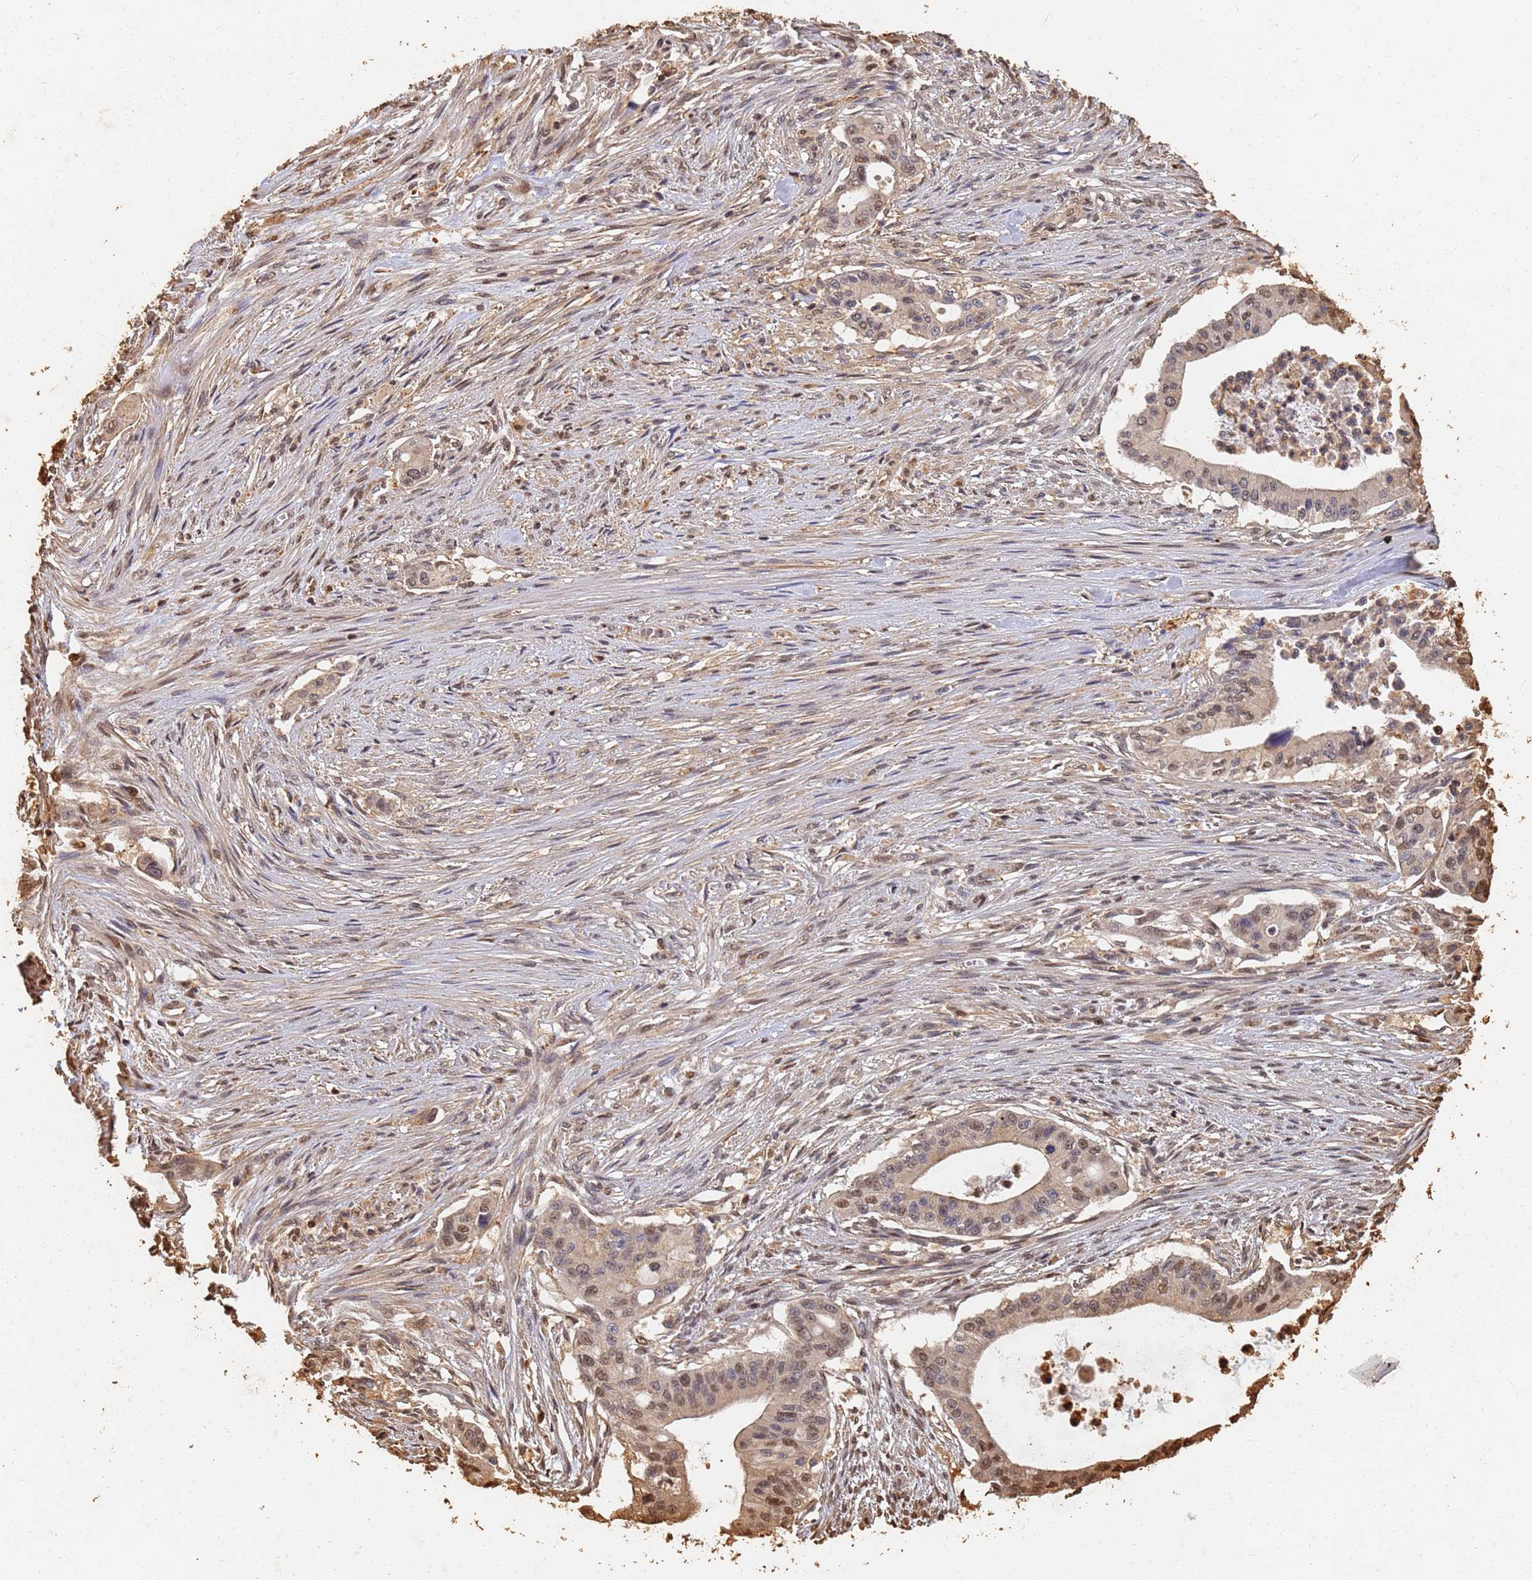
{"staining": {"intensity": "moderate", "quantity": "<25%", "location": "nuclear"}, "tissue": "pancreatic cancer", "cell_type": "Tumor cells", "image_type": "cancer", "snomed": [{"axis": "morphology", "description": "Adenocarcinoma, NOS"}, {"axis": "topography", "description": "Pancreas"}], "caption": "This is an image of IHC staining of pancreatic cancer (adenocarcinoma), which shows moderate staining in the nuclear of tumor cells.", "gene": "JAK2", "patient": {"sex": "male", "age": 46}}